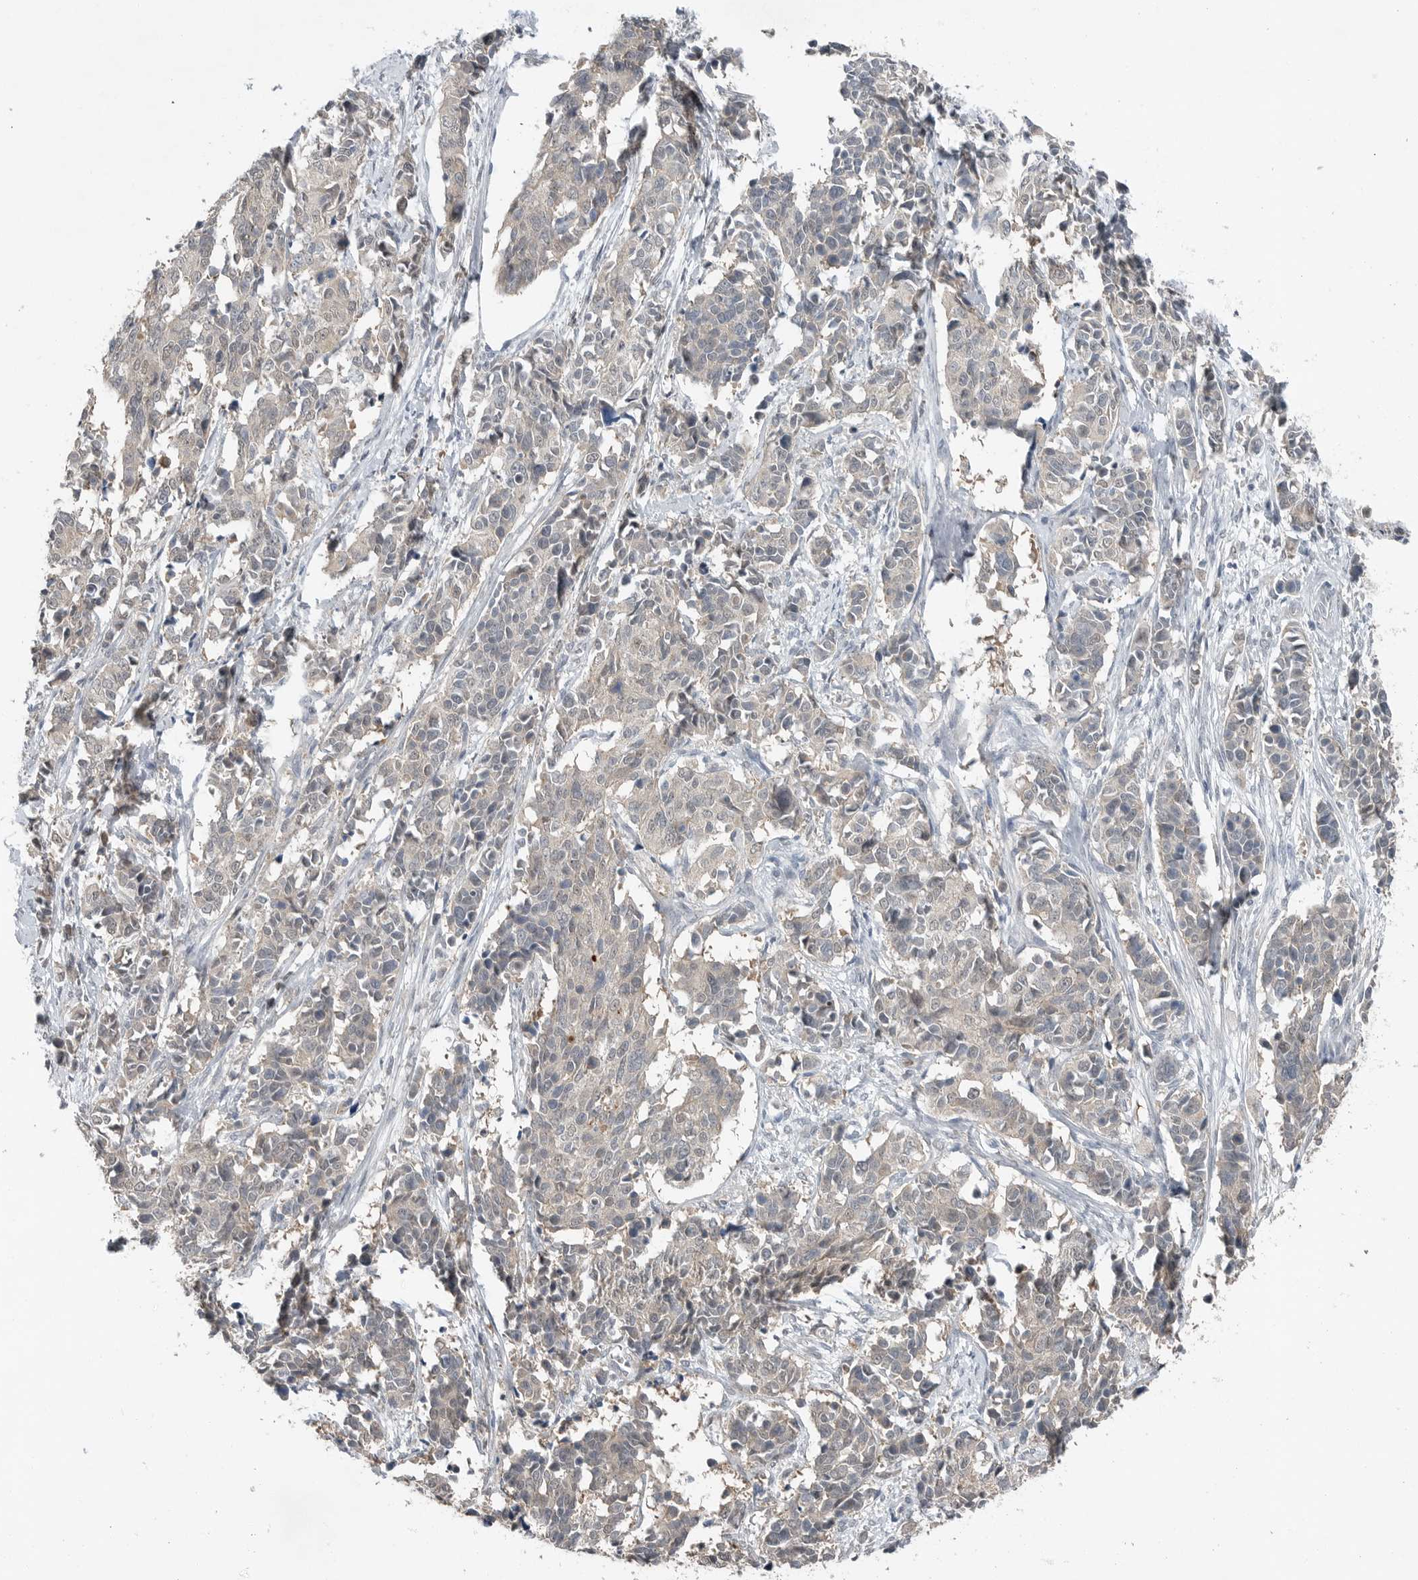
{"staining": {"intensity": "negative", "quantity": "none", "location": "none"}, "tissue": "cervical cancer", "cell_type": "Tumor cells", "image_type": "cancer", "snomed": [{"axis": "morphology", "description": "Normal tissue, NOS"}, {"axis": "morphology", "description": "Squamous cell carcinoma, NOS"}, {"axis": "topography", "description": "Cervix"}], "caption": "There is no significant staining in tumor cells of cervical cancer (squamous cell carcinoma). (Brightfield microscopy of DAB (3,3'-diaminobenzidine) immunohistochemistry at high magnification).", "gene": "MFAP3L", "patient": {"sex": "female", "age": 35}}